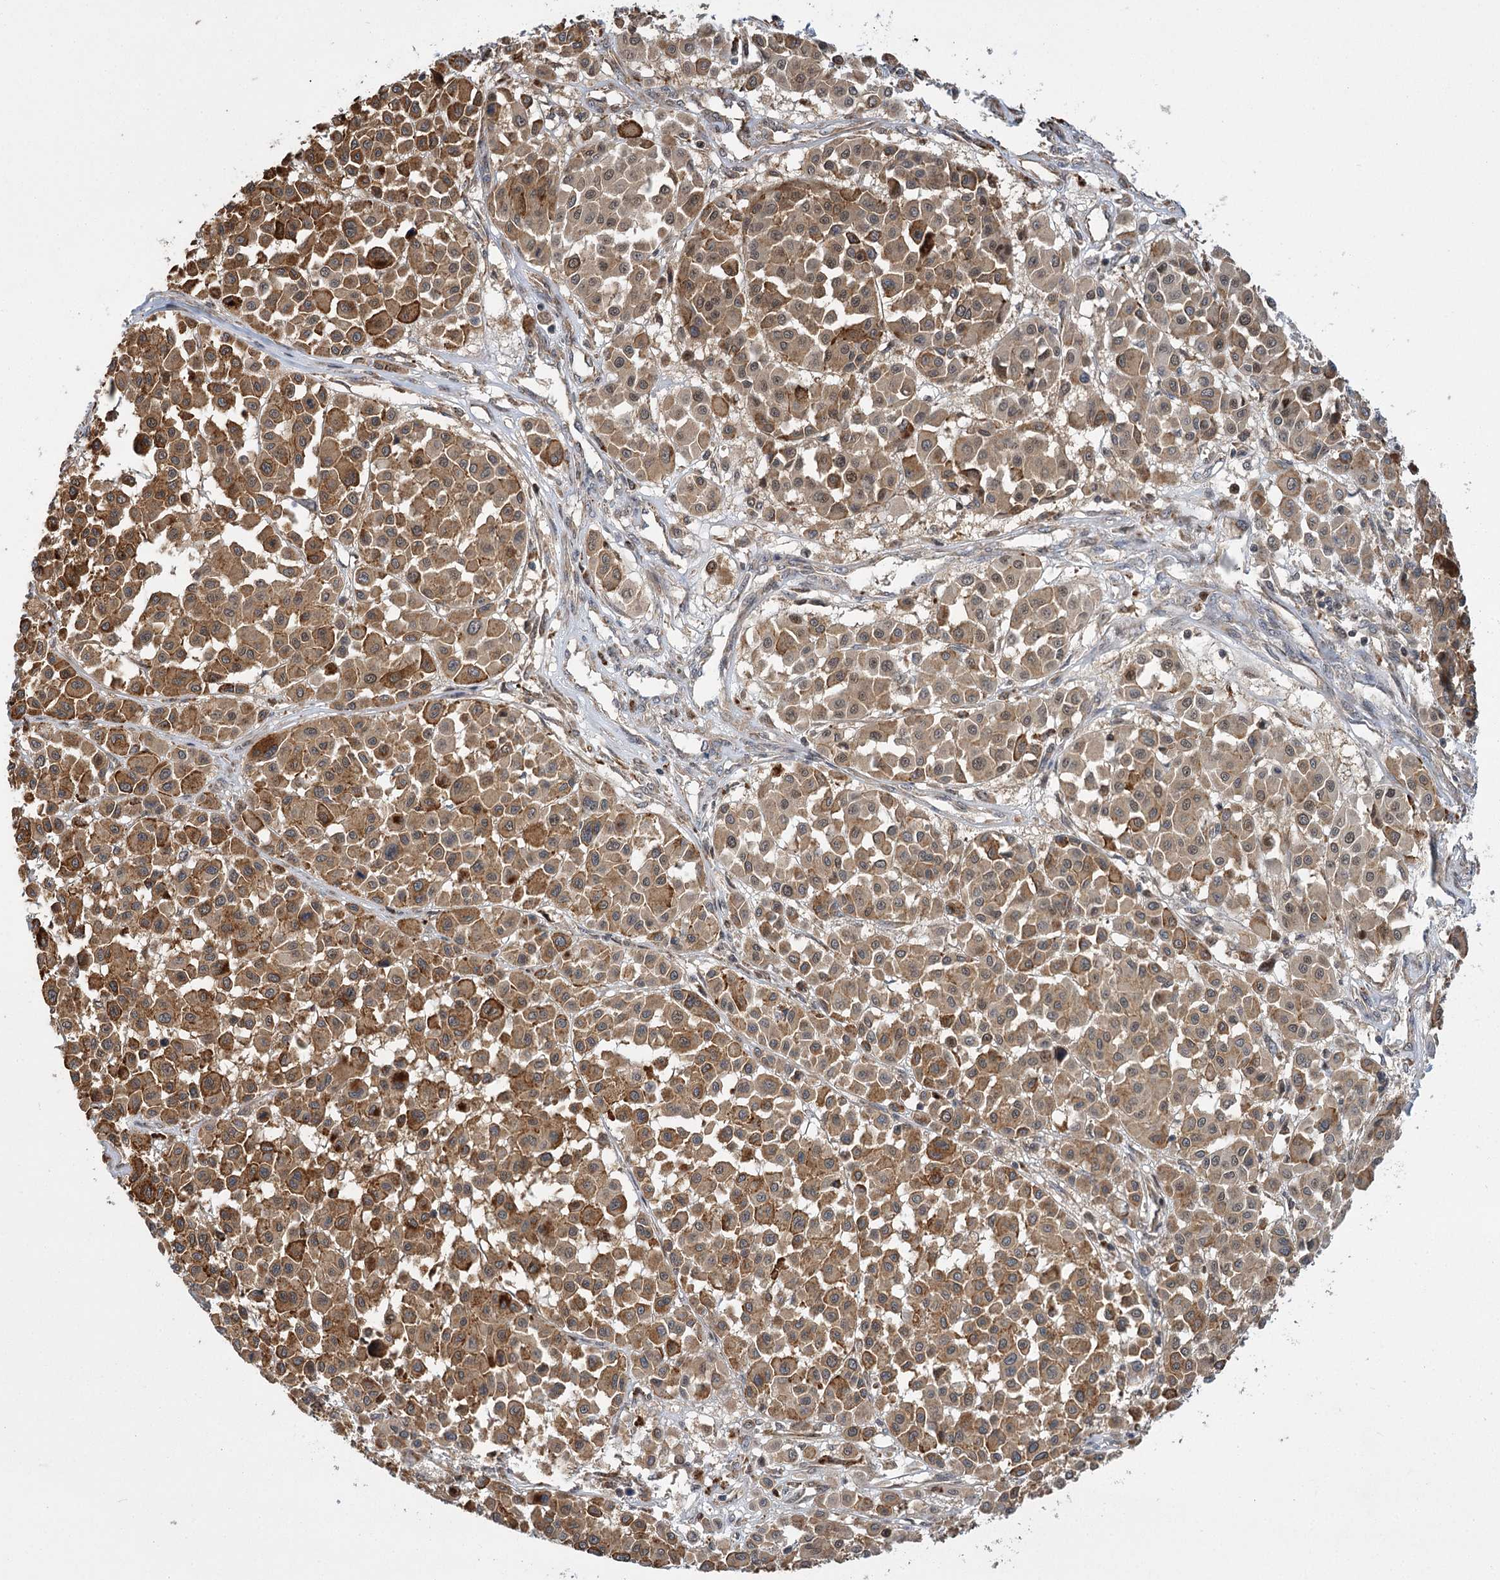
{"staining": {"intensity": "moderate", "quantity": ">75%", "location": "cytoplasmic/membranous"}, "tissue": "melanoma", "cell_type": "Tumor cells", "image_type": "cancer", "snomed": [{"axis": "morphology", "description": "Malignant melanoma, Metastatic site"}, {"axis": "topography", "description": "Soft tissue"}], "caption": "Protein staining by IHC displays moderate cytoplasmic/membranous staining in approximately >75% of tumor cells in malignant melanoma (metastatic site).", "gene": "SERGEF", "patient": {"sex": "male", "age": 41}}